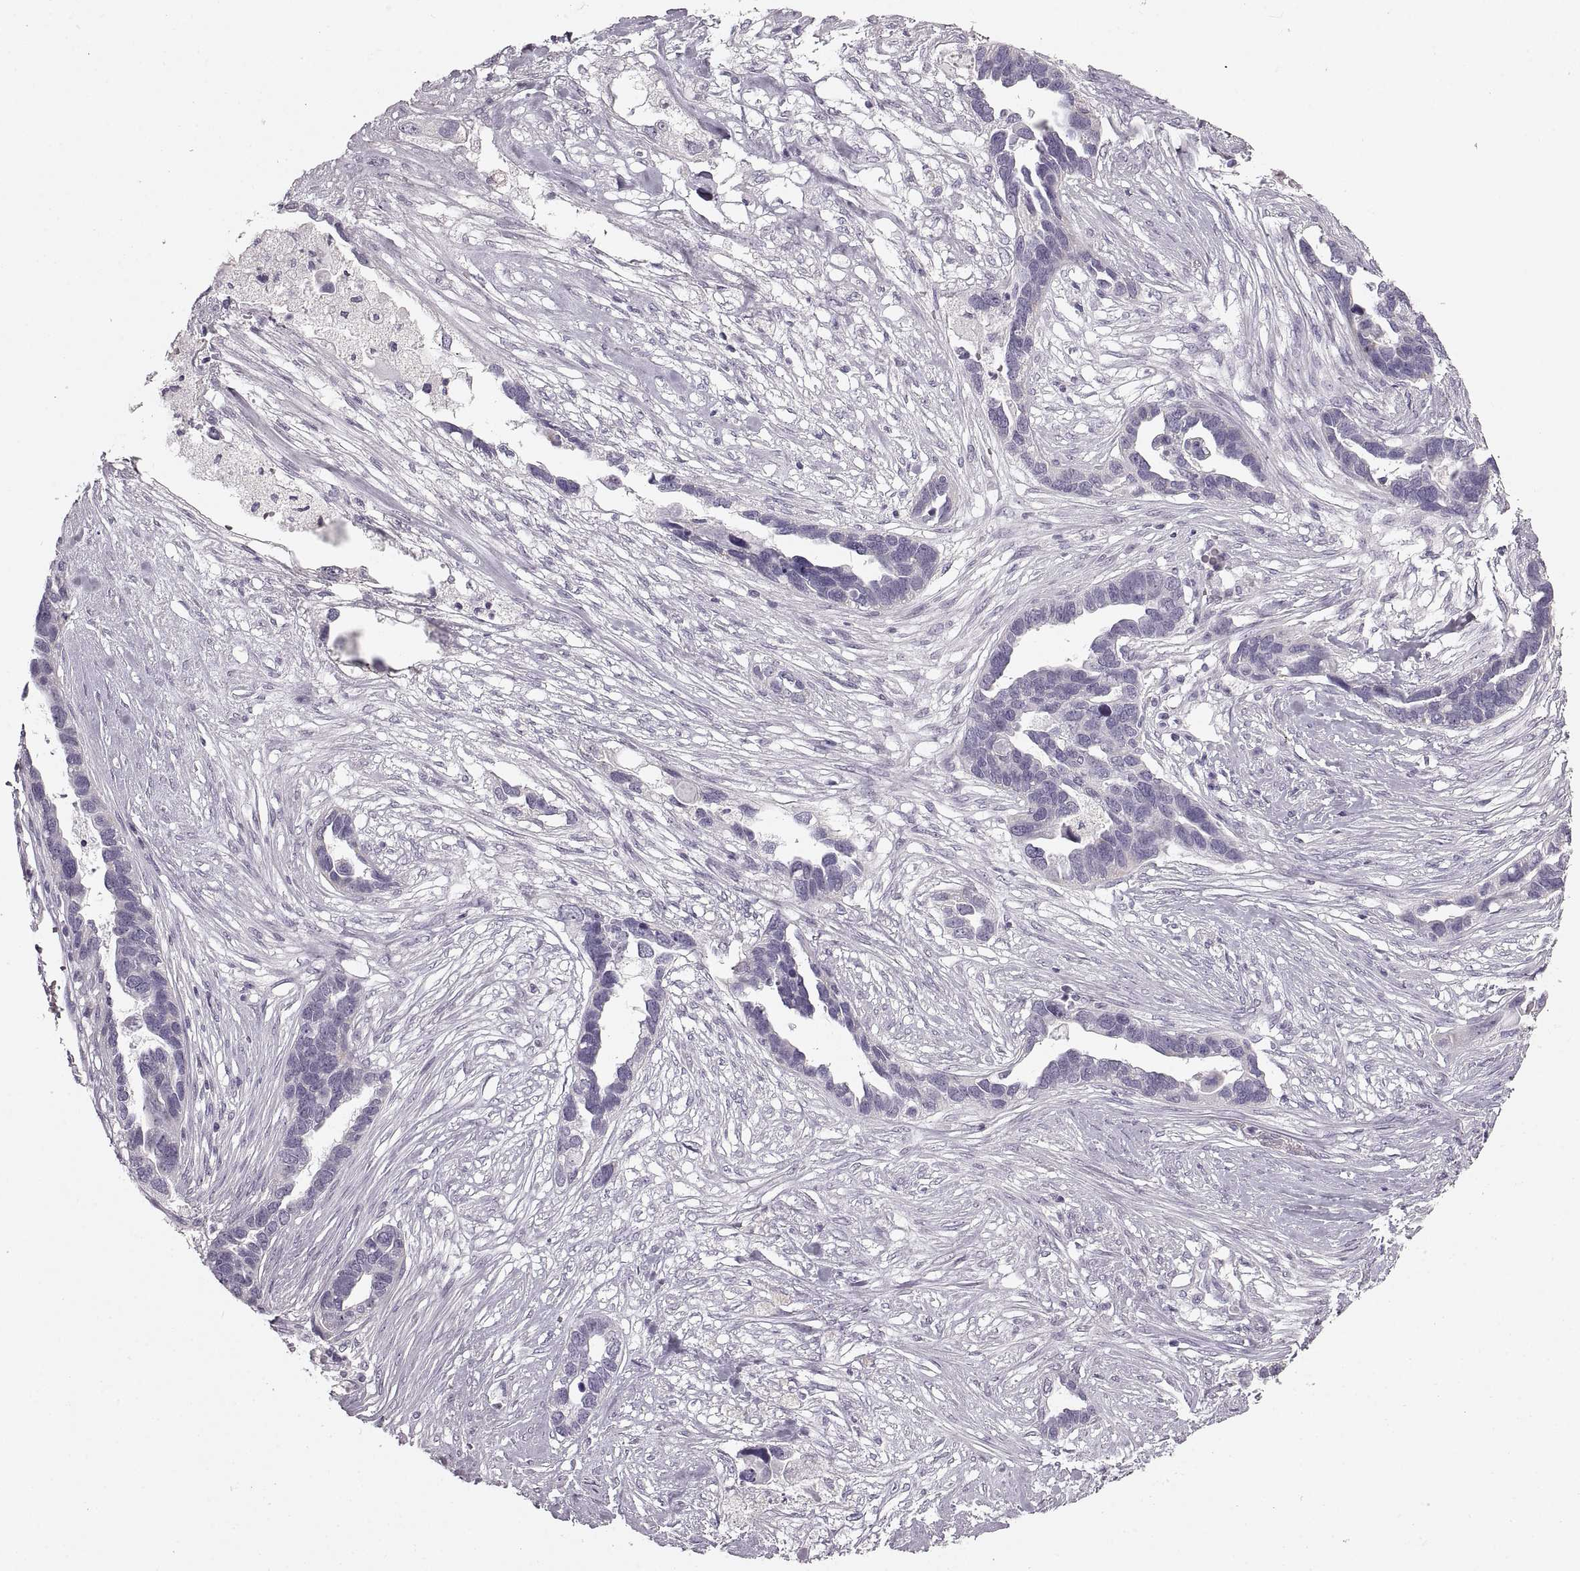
{"staining": {"intensity": "negative", "quantity": "none", "location": "none"}, "tissue": "ovarian cancer", "cell_type": "Tumor cells", "image_type": "cancer", "snomed": [{"axis": "morphology", "description": "Cystadenocarcinoma, serous, NOS"}, {"axis": "topography", "description": "Ovary"}], "caption": "Immunohistochemical staining of ovarian cancer (serous cystadenocarcinoma) shows no significant staining in tumor cells.", "gene": "CNTN1", "patient": {"sex": "female", "age": 54}}